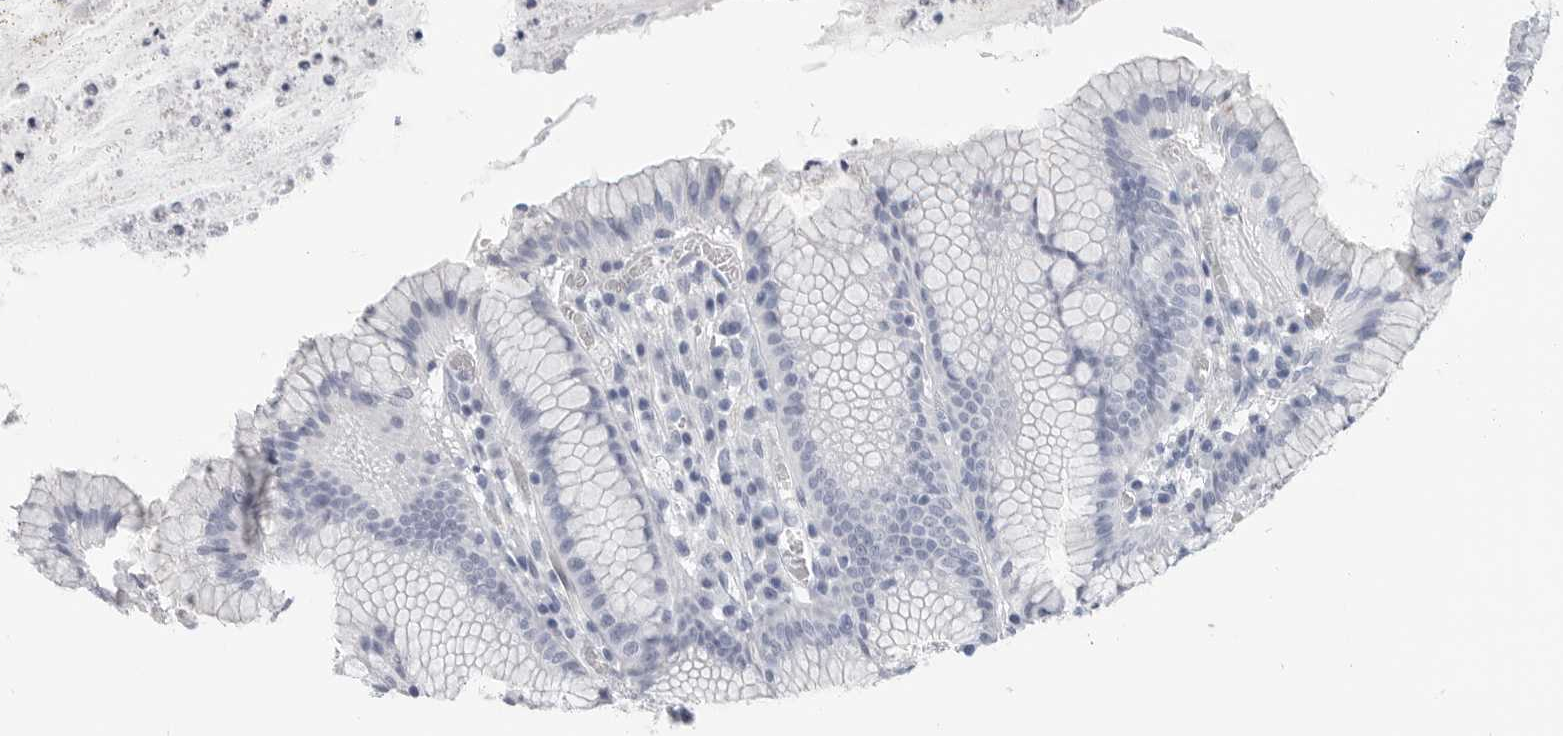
{"staining": {"intensity": "negative", "quantity": "none", "location": "none"}, "tissue": "stomach", "cell_type": "Glandular cells", "image_type": "normal", "snomed": [{"axis": "morphology", "description": "Normal tissue, NOS"}, {"axis": "topography", "description": "Stomach"}], "caption": "Stomach was stained to show a protein in brown. There is no significant expression in glandular cells. (DAB immunohistochemistry visualized using brightfield microscopy, high magnification).", "gene": "PLN", "patient": {"sex": "male", "age": 55}}